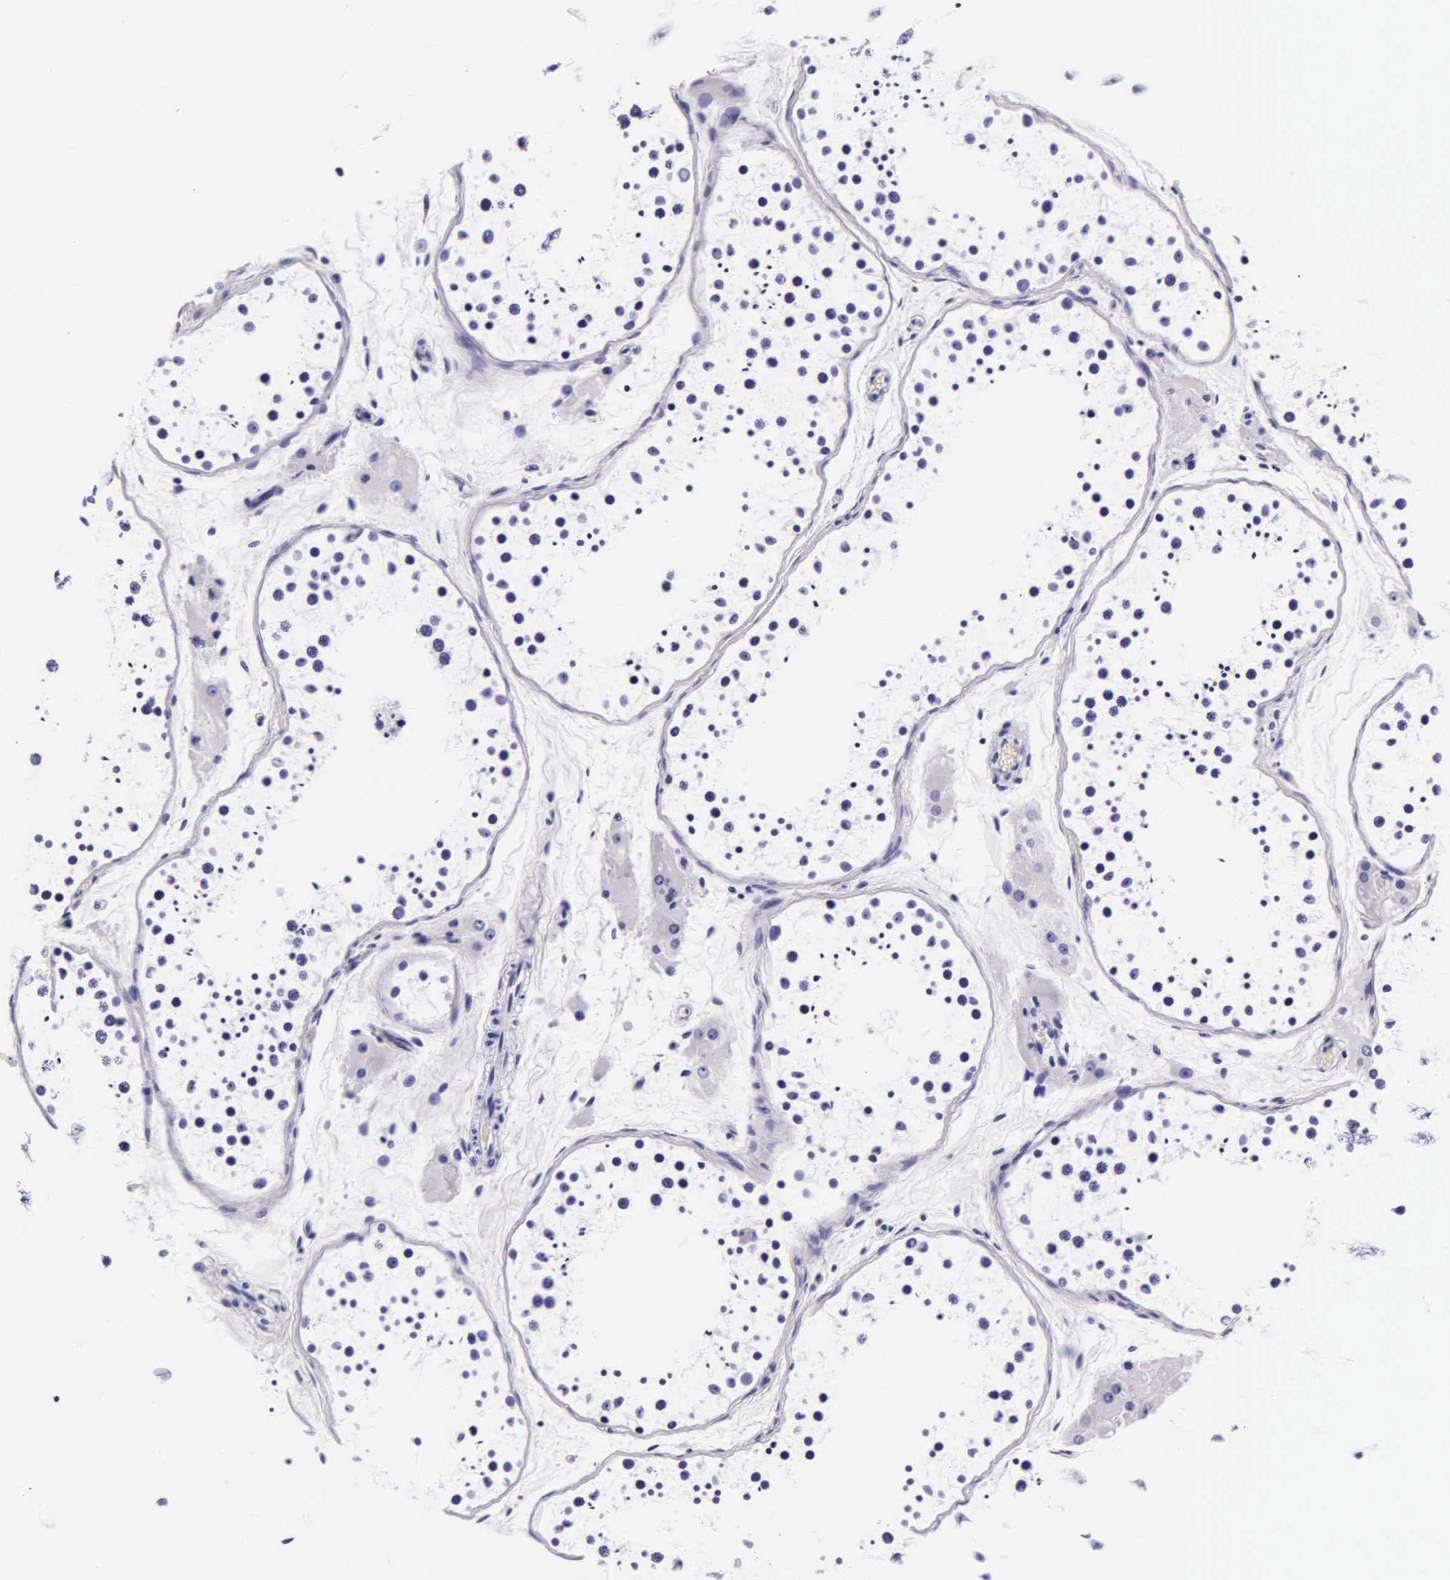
{"staining": {"intensity": "negative", "quantity": "none", "location": "none"}, "tissue": "testis", "cell_type": "Cells in seminiferous ducts", "image_type": "normal", "snomed": [{"axis": "morphology", "description": "Normal tissue, NOS"}, {"axis": "topography", "description": "Testis"}], "caption": "Testis stained for a protein using immunohistochemistry (IHC) demonstrates no positivity cells in seminiferous ducts.", "gene": "DGCR2", "patient": {"sex": "male", "age": 29}}